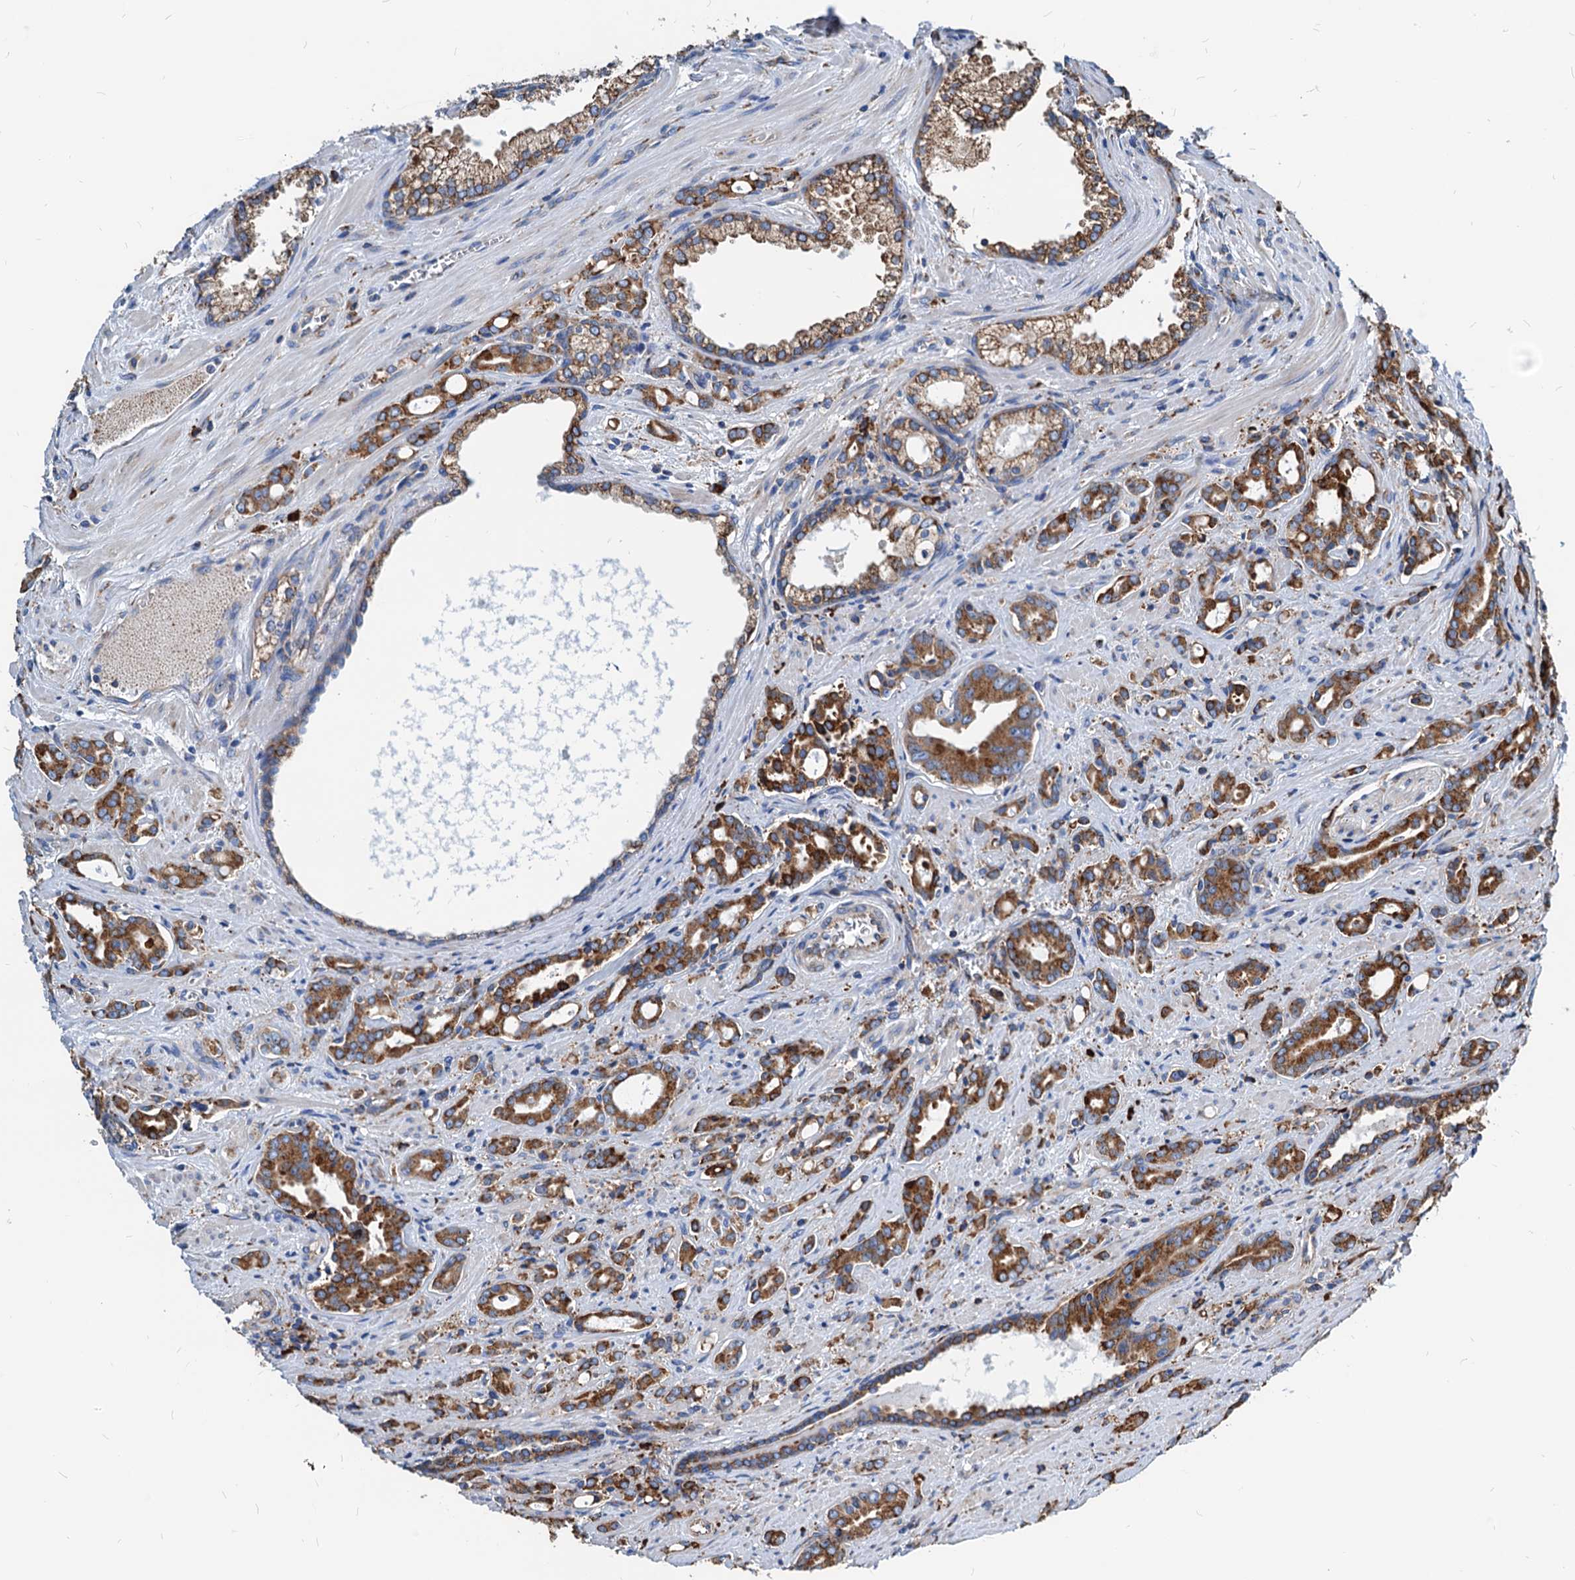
{"staining": {"intensity": "moderate", "quantity": ">75%", "location": "cytoplasmic/membranous"}, "tissue": "prostate cancer", "cell_type": "Tumor cells", "image_type": "cancer", "snomed": [{"axis": "morphology", "description": "Adenocarcinoma, High grade"}, {"axis": "topography", "description": "Prostate"}], "caption": "Immunohistochemical staining of prostate adenocarcinoma (high-grade) displays medium levels of moderate cytoplasmic/membranous expression in about >75% of tumor cells. (DAB (3,3'-diaminobenzidine) IHC with brightfield microscopy, high magnification).", "gene": "HSPA5", "patient": {"sex": "male", "age": 72}}